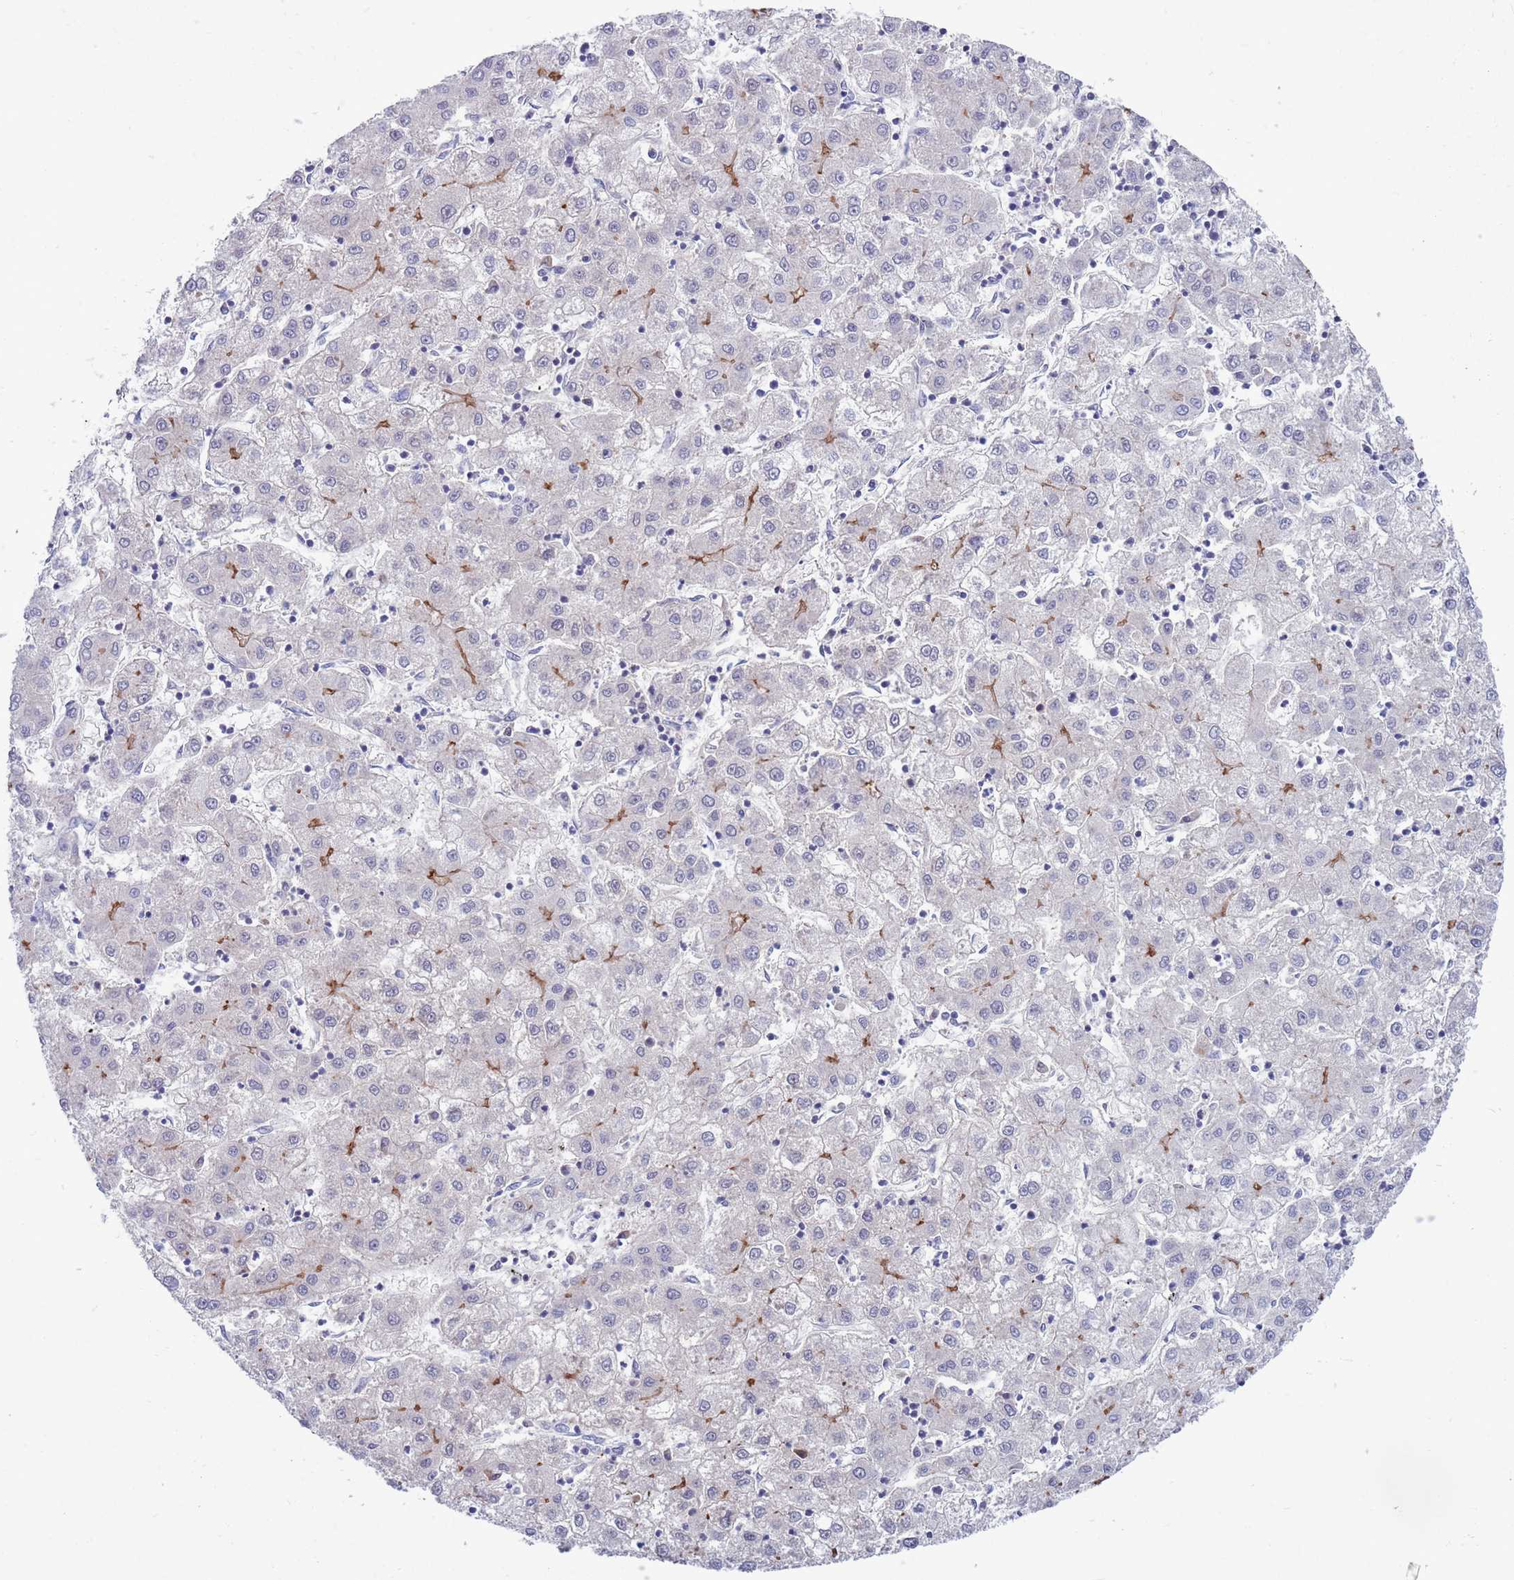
{"staining": {"intensity": "moderate", "quantity": "<25%", "location": "cytoplasmic/membranous"}, "tissue": "liver cancer", "cell_type": "Tumor cells", "image_type": "cancer", "snomed": [{"axis": "morphology", "description": "Carcinoma, Hepatocellular, NOS"}, {"axis": "topography", "description": "Liver"}], "caption": "Protein staining of liver hepatocellular carcinoma tissue demonstrates moderate cytoplasmic/membranous expression in approximately <25% of tumor cells. Using DAB (3,3'-diaminobenzidine) (brown) and hematoxylin (blue) stains, captured at high magnification using brightfield microscopy.", "gene": "KLHL29", "patient": {"sex": "male", "age": 72}}